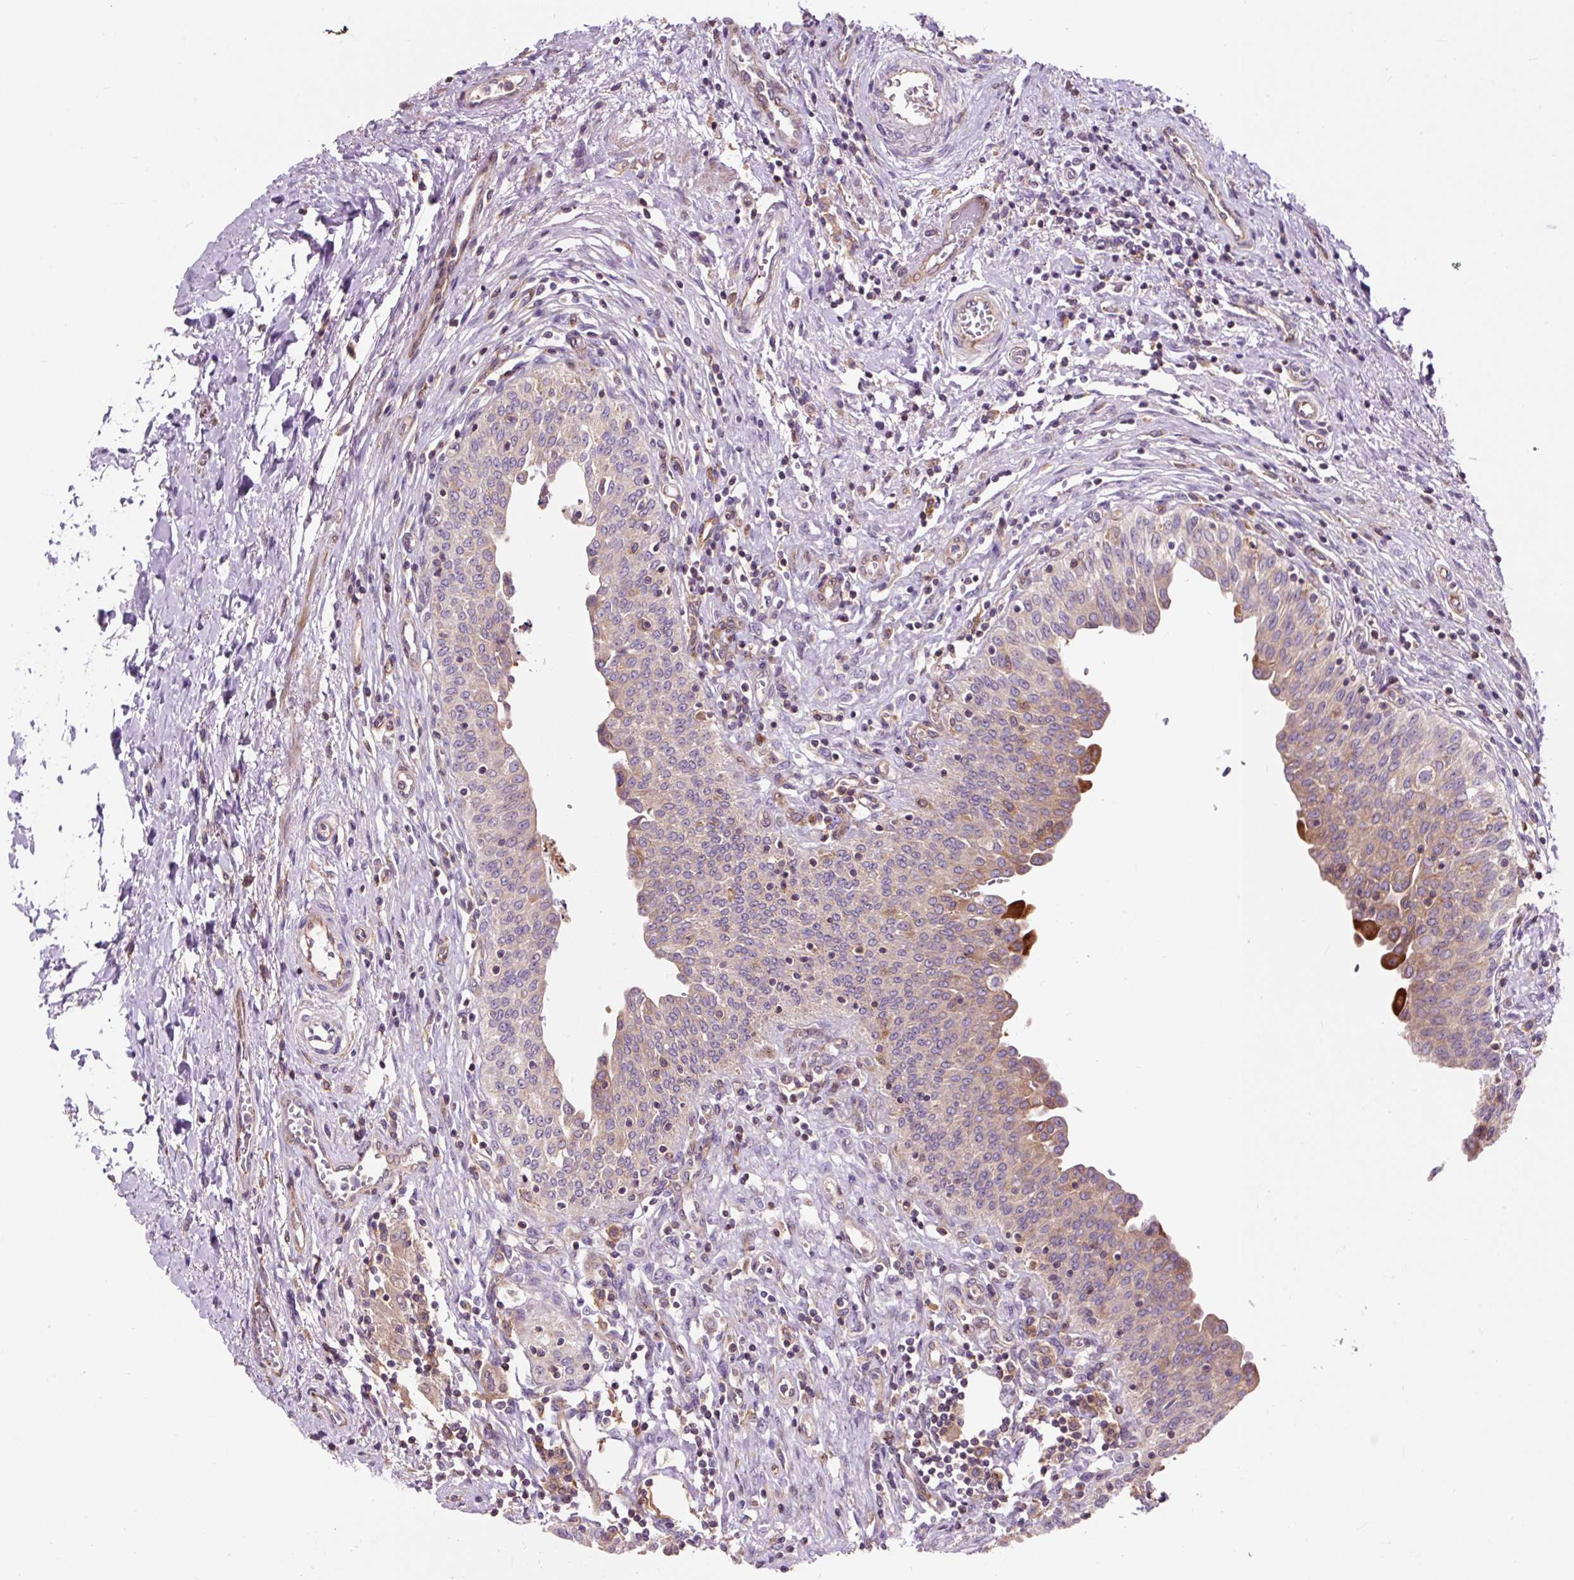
{"staining": {"intensity": "moderate", "quantity": "25%-75%", "location": "cytoplasmic/membranous"}, "tissue": "urinary bladder", "cell_type": "Urothelial cells", "image_type": "normal", "snomed": [{"axis": "morphology", "description": "Normal tissue, NOS"}, {"axis": "topography", "description": "Urinary bladder"}], "caption": "Immunohistochemical staining of unremarkable human urinary bladder displays medium levels of moderate cytoplasmic/membranous staining in approximately 25%-75% of urothelial cells. (DAB = brown stain, brightfield microscopy at high magnification).", "gene": "PCDHGB3", "patient": {"sex": "male", "age": 71}}